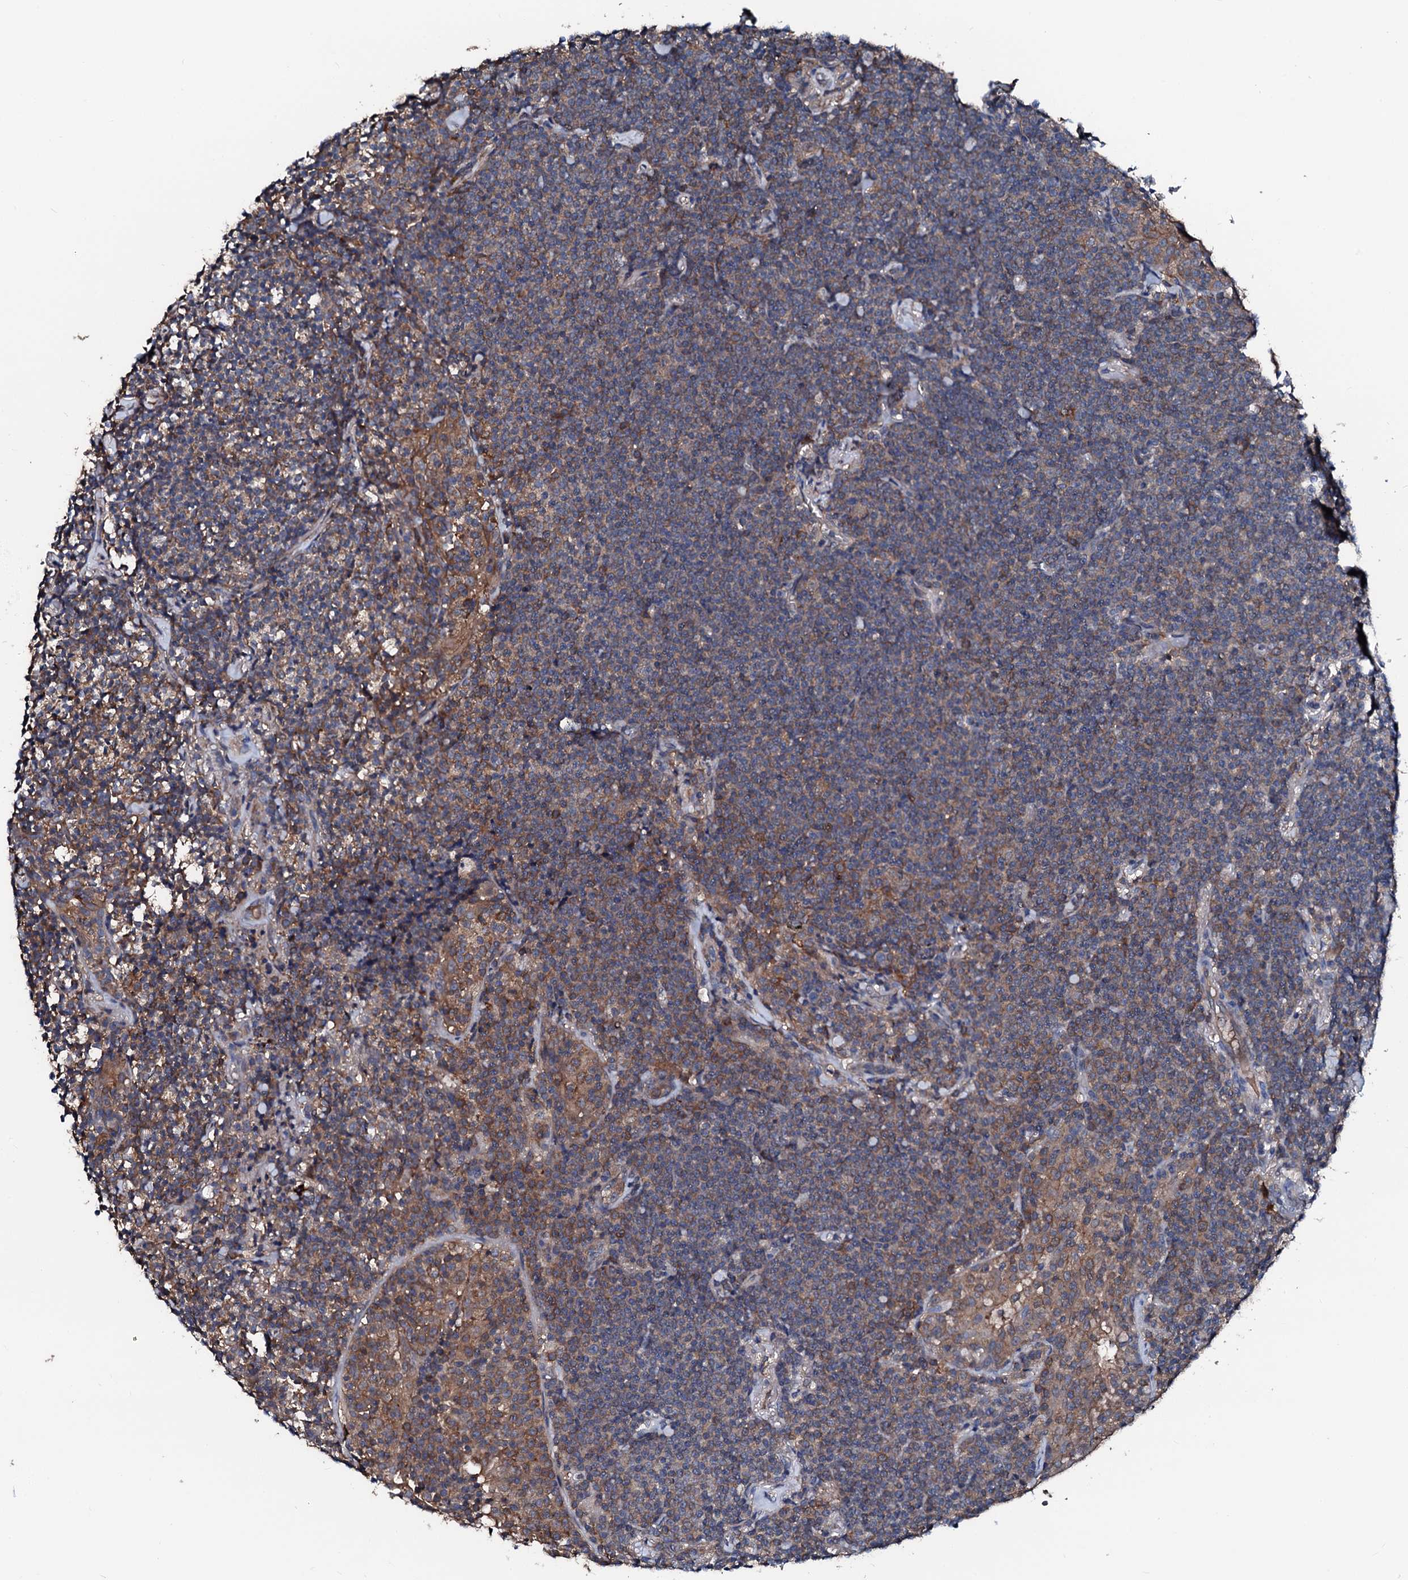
{"staining": {"intensity": "weak", "quantity": ">75%", "location": "cytoplasmic/membranous"}, "tissue": "lymphoma", "cell_type": "Tumor cells", "image_type": "cancer", "snomed": [{"axis": "morphology", "description": "Malignant lymphoma, non-Hodgkin's type, Low grade"}, {"axis": "topography", "description": "Lung"}], "caption": "A brown stain labels weak cytoplasmic/membranous staining of a protein in lymphoma tumor cells.", "gene": "TRAFD1", "patient": {"sex": "female", "age": 71}}